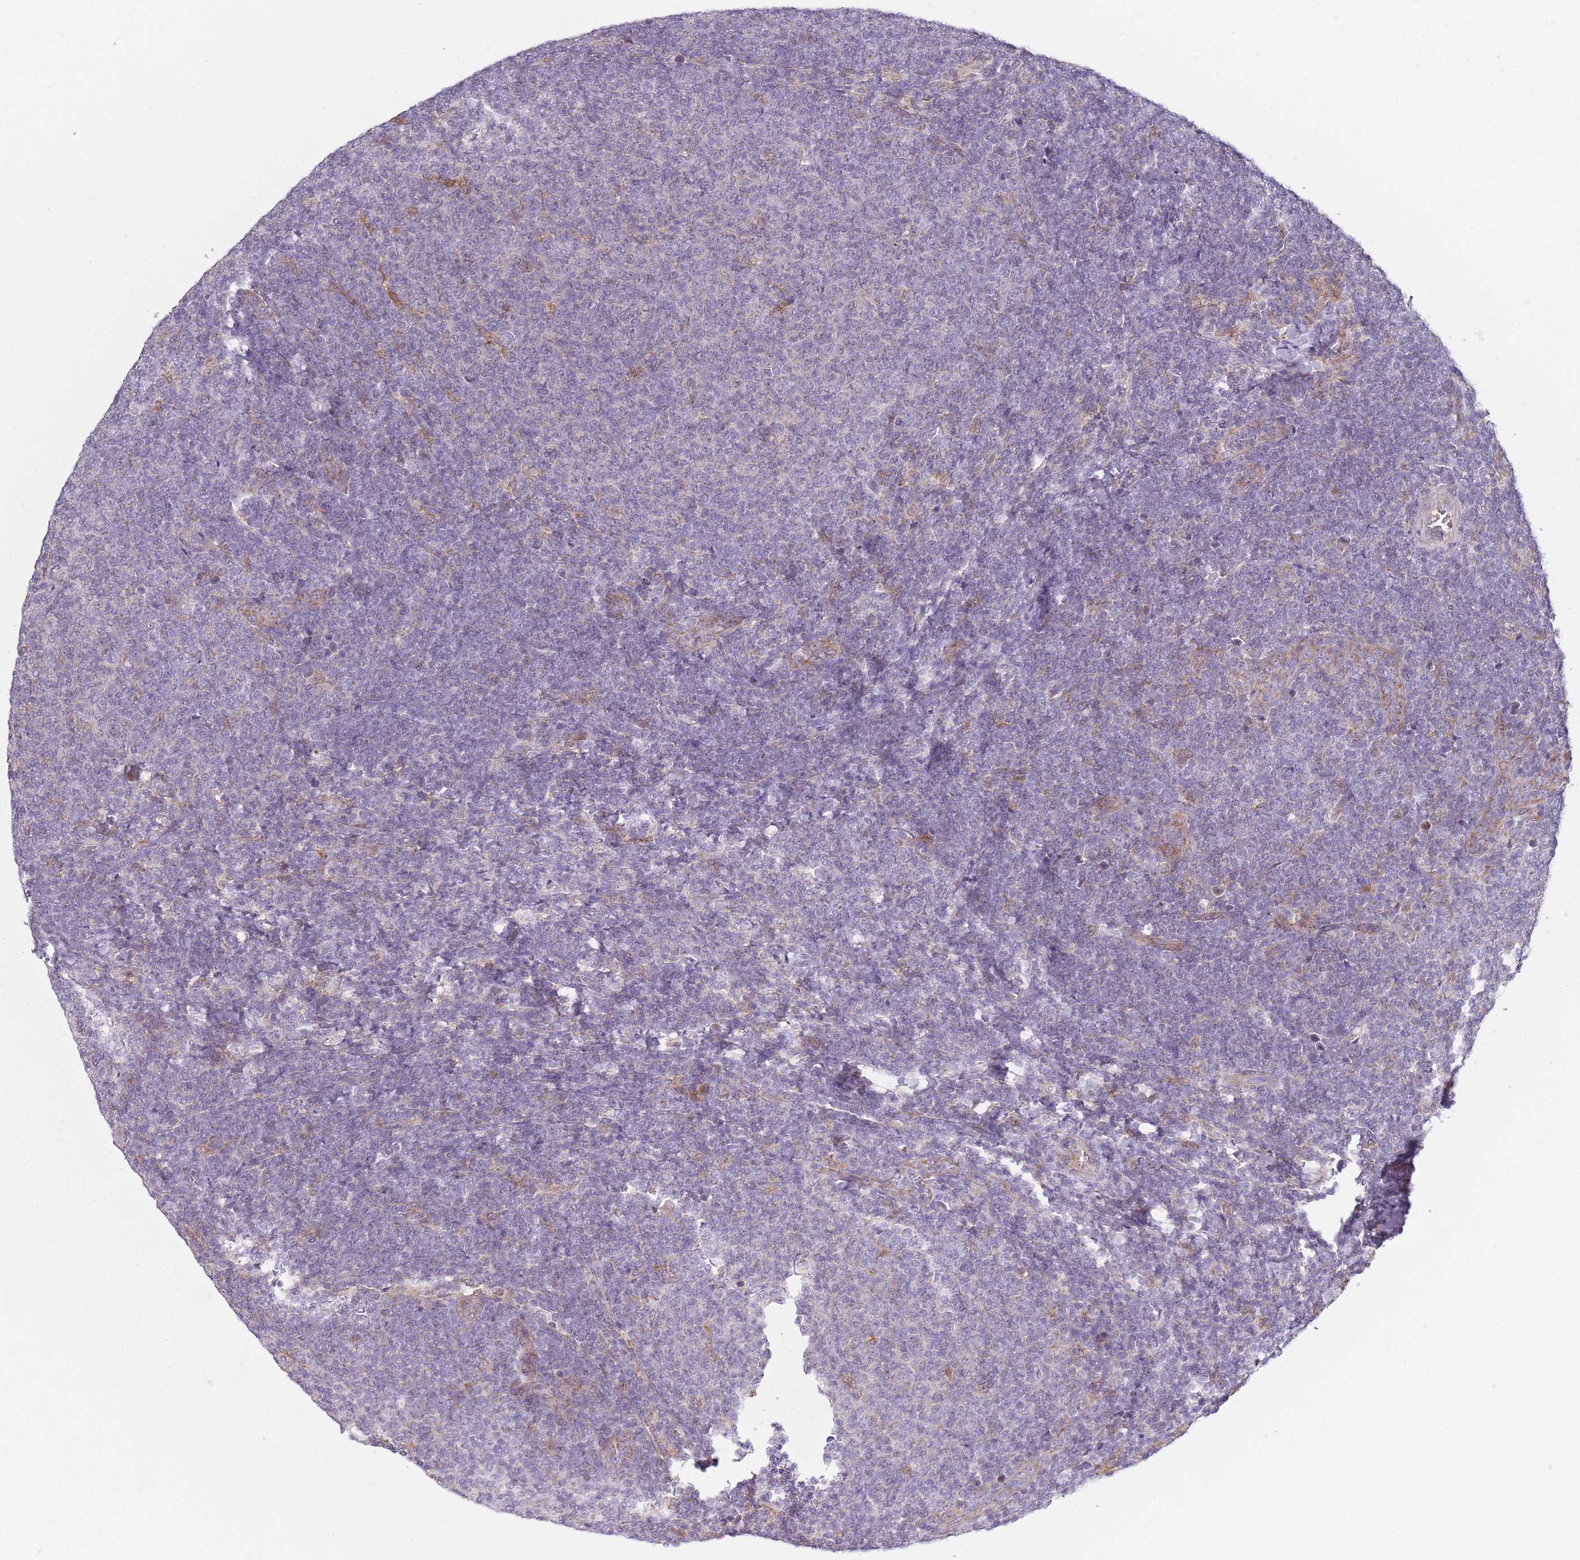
{"staining": {"intensity": "negative", "quantity": "none", "location": "none"}, "tissue": "lymphoma", "cell_type": "Tumor cells", "image_type": "cancer", "snomed": [{"axis": "morphology", "description": "Malignant lymphoma, non-Hodgkin's type, Low grade"}, {"axis": "topography", "description": "Lymph node"}], "caption": "The immunohistochemistry micrograph has no significant positivity in tumor cells of lymphoma tissue. (DAB immunohistochemistry, high magnification).", "gene": "COQ5", "patient": {"sex": "male", "age": 66}}